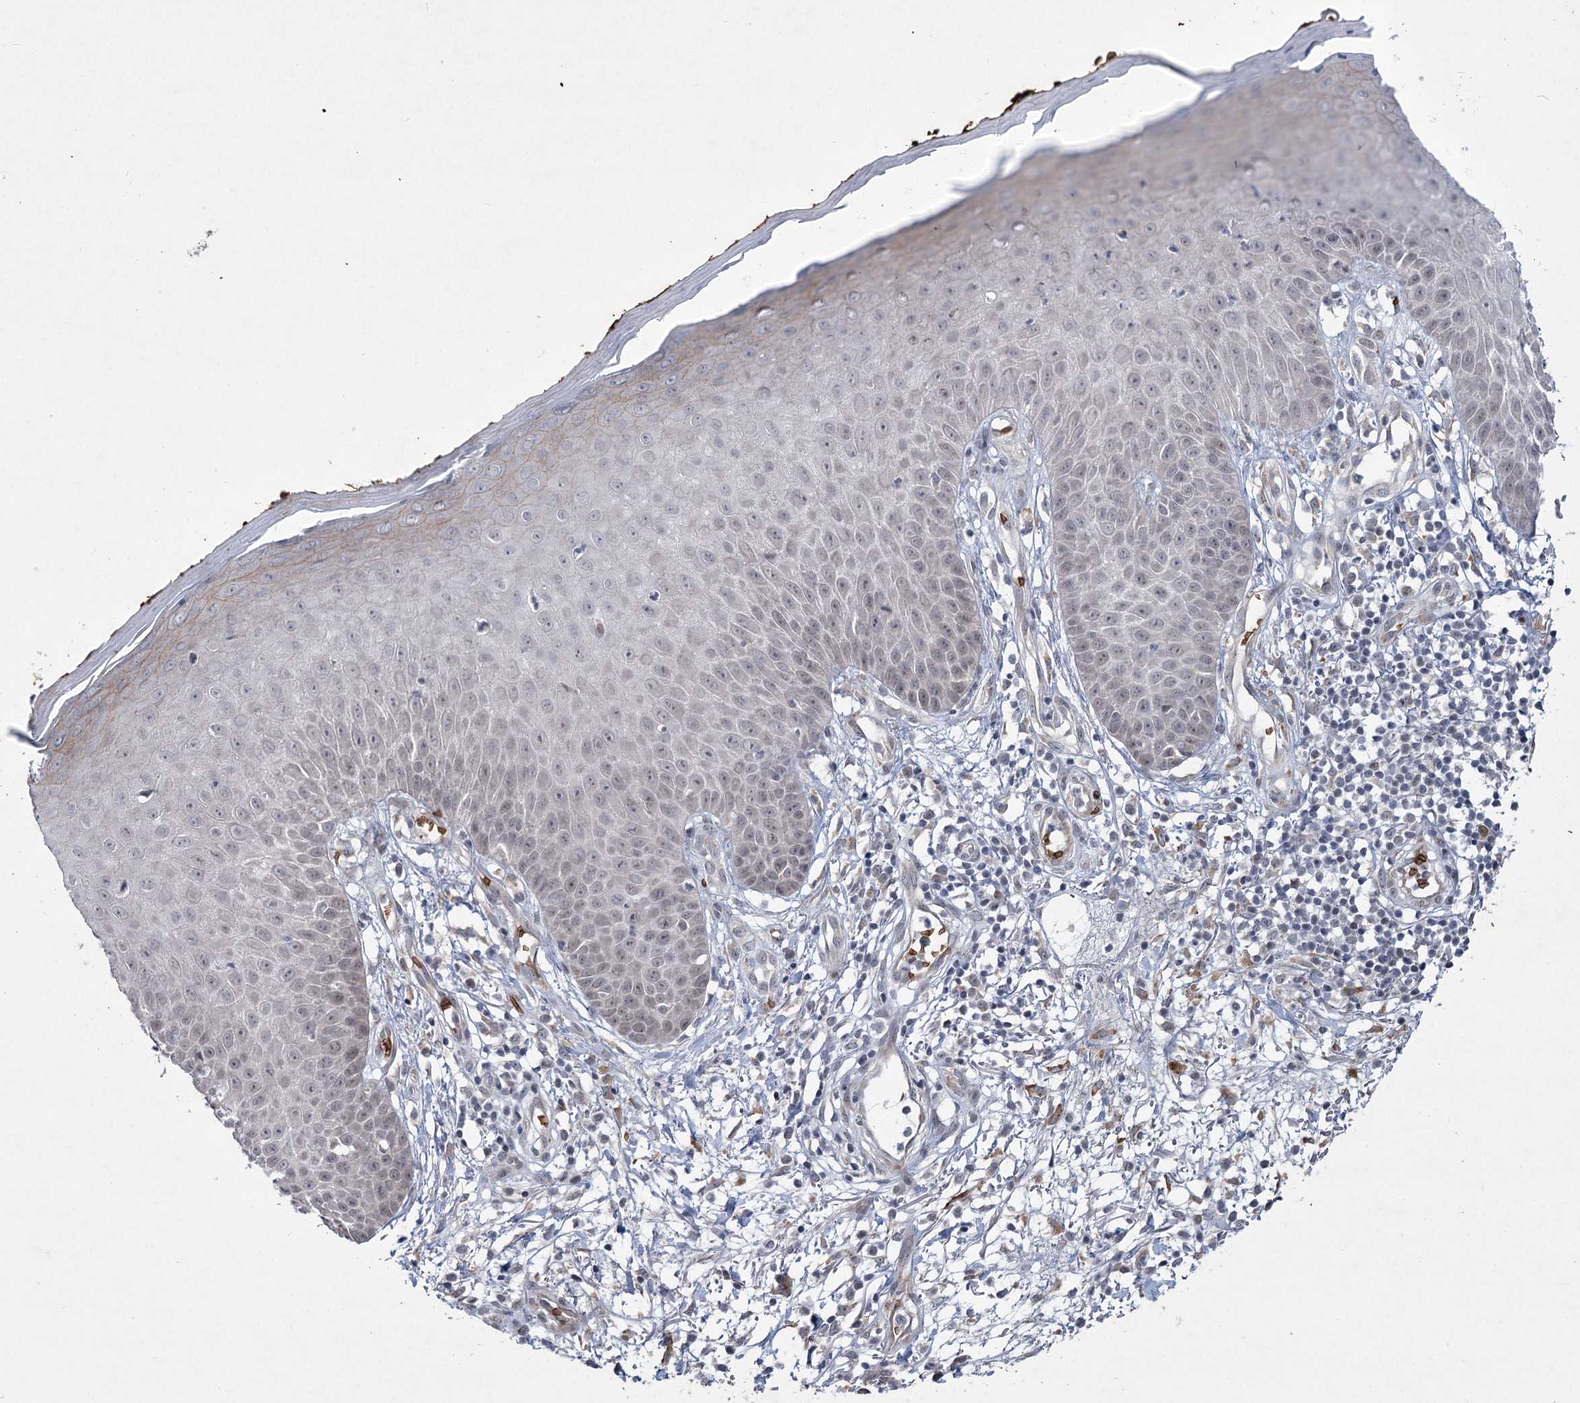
{"staining": {"intensity": "weak", "quantity": "25%-75%", "location": "cytoplasmic/membranous"}, "tissue": "skin", "cell_type": "Fibroblasts", "image_type": "normal", "snomed": [{"axis": "morphology", "description": "Normal tissue, NOS"}, {"axis": "morphology", "description": "Inflammation, NOS"}, {"axis": "topography", "description": "Skin"}], "caption": "An IHC photomicrograph of benign tissue is shown. Protein staining in brown highlights weak cytoplasmic/membranous positivity in skin within fibroblasts.", "gene": "NSMCE4A", "patient": {"sex": "female", "age": 44}}